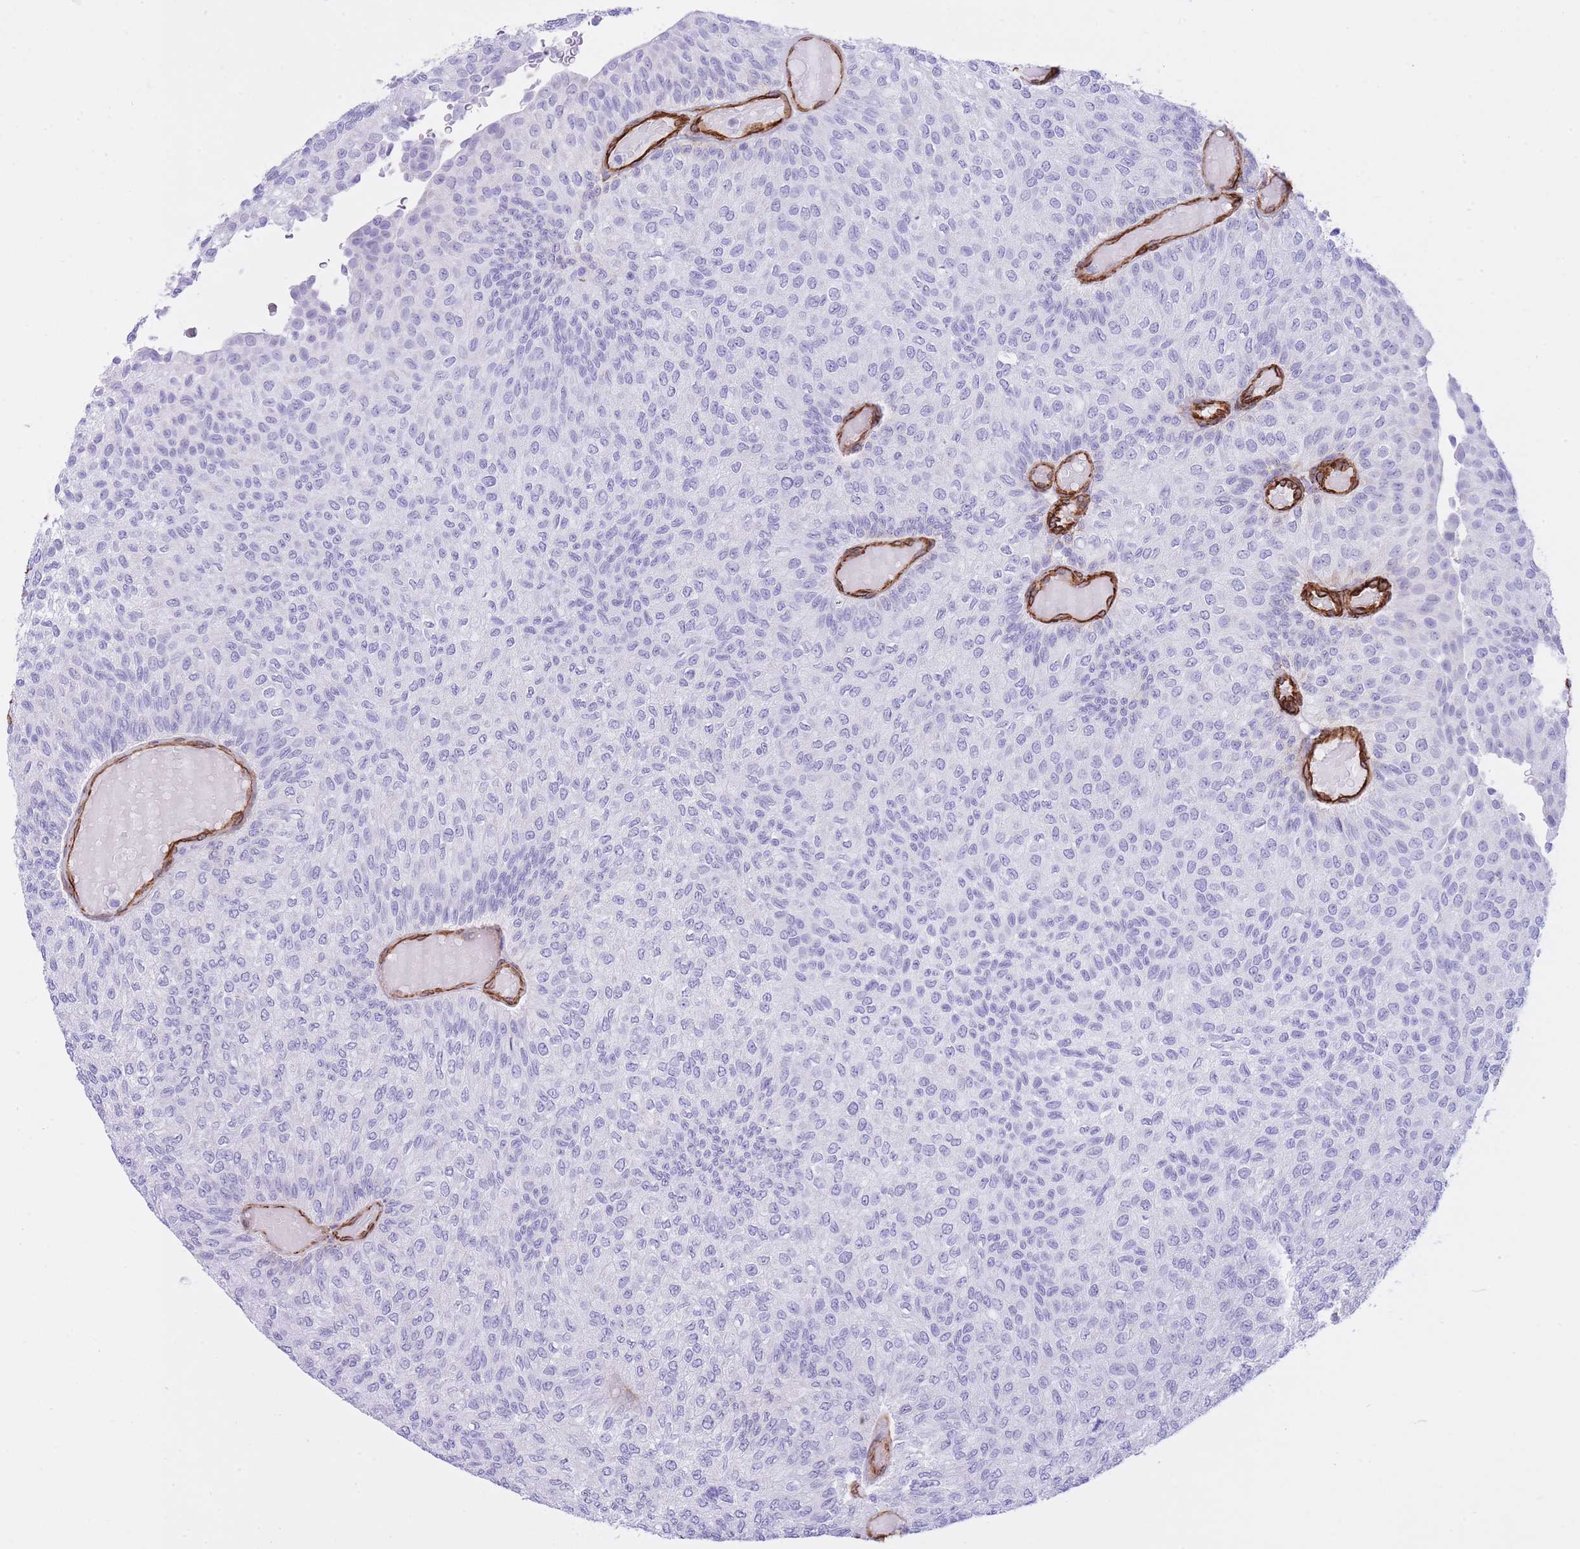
{"staining": {"intensity": "negative", "quantity": "none", "location": "none"}, "tissue": "urothelial cancer", "cell_type": "Tumor cells", "image_type": "cancer", "snomed": [{"axis": "morphology", "description": "Urothelial carcinoma, Low grade"}, {"axis": "topography", "description": "Urinary bladder"}], "caption": "Immunohistochemistry of human urothelial carcinoma (low-grade) exhibits no expression in tumor cells. (DAB IHC visualized using brightfield microscopy, high magnification).", "gene": "CAVIN1", "patient": {"sex": "male", "age": 78}}